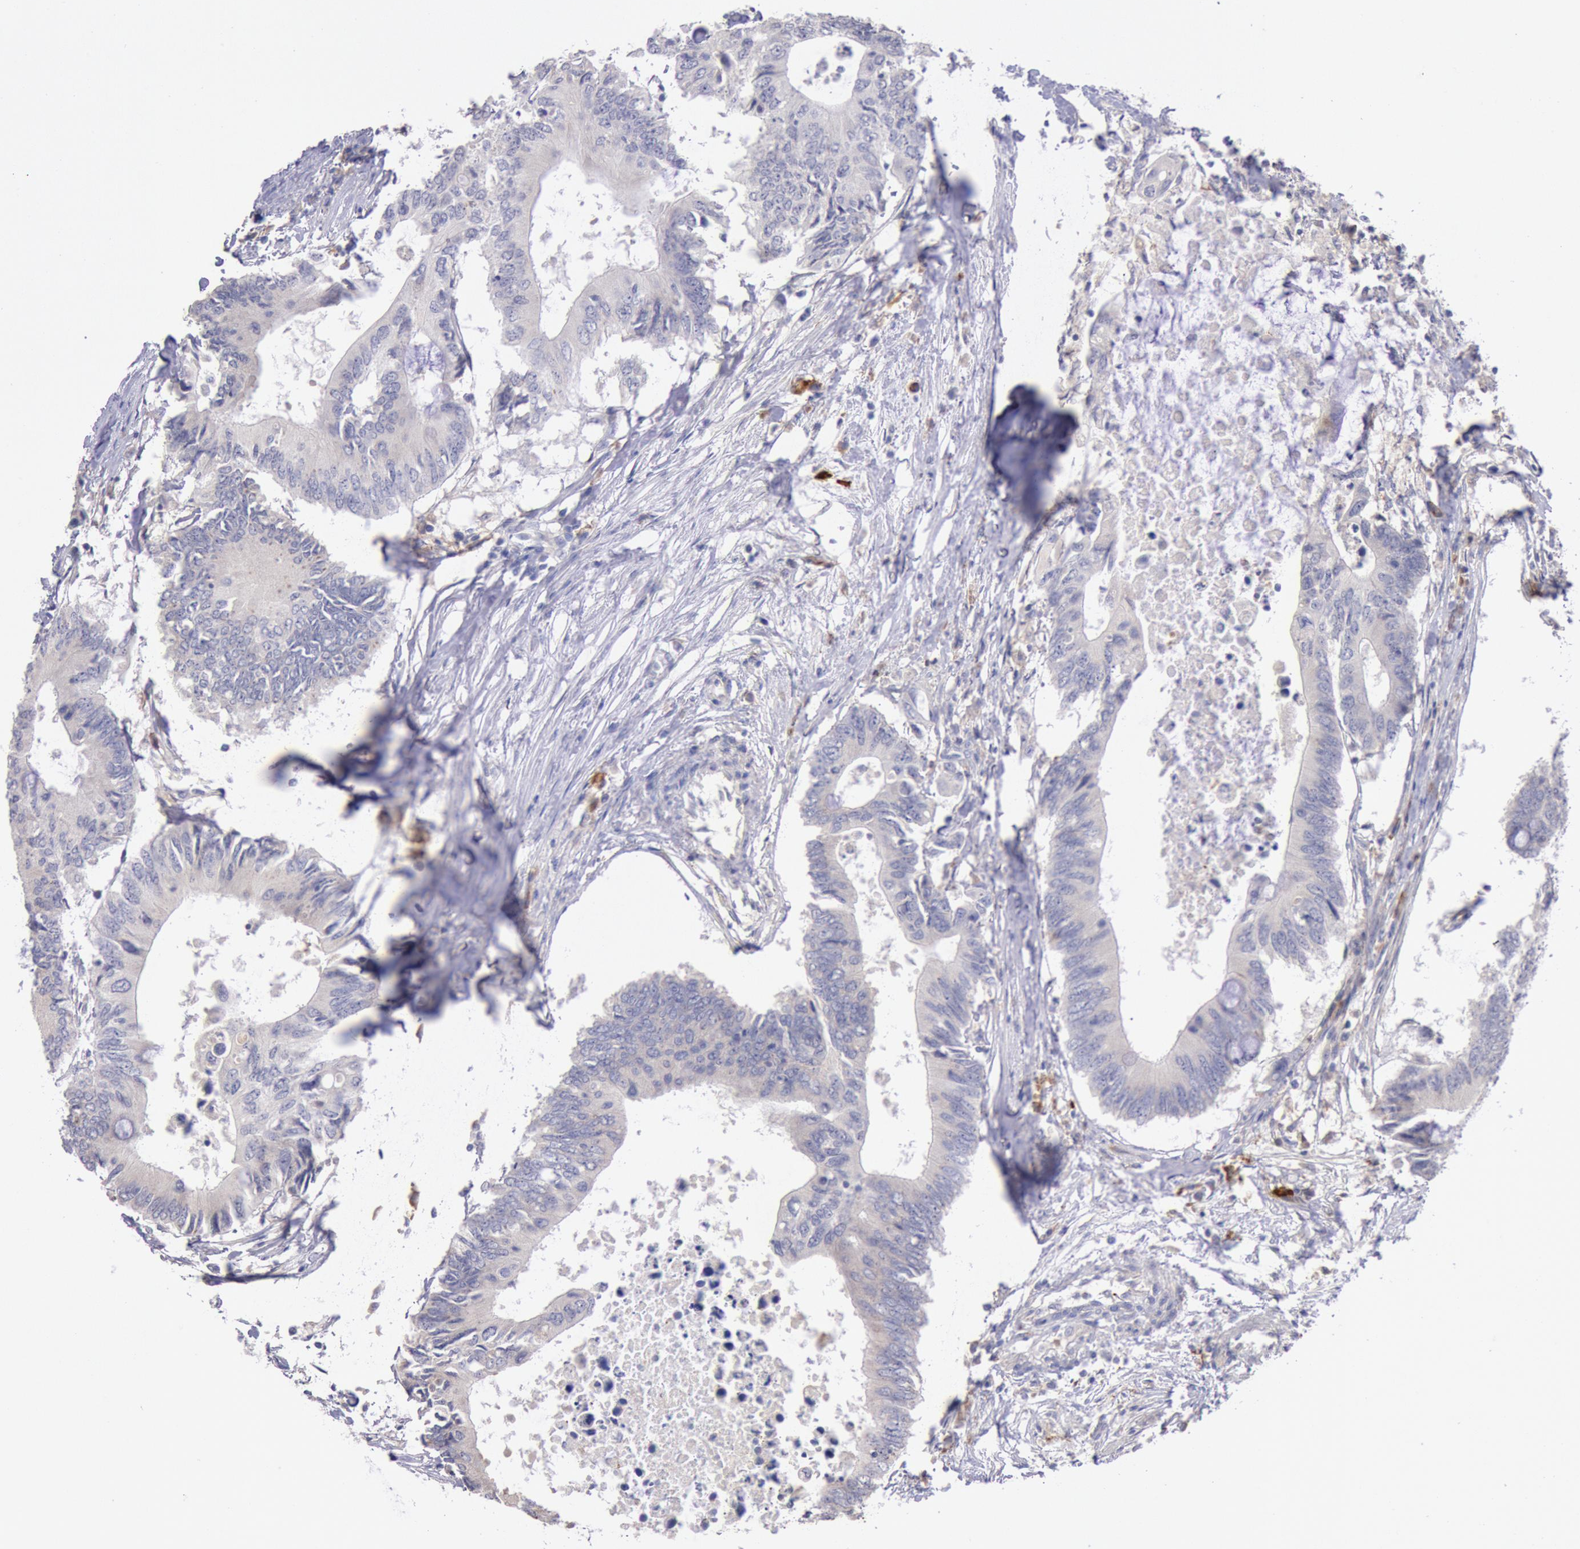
{"staining": {"intensity": "weak", "quantity": ">75%", "location": "cytoplasmic/membranous"}, "tissue": "colorectal cancer", "cell_type": "Tumor cells", "image_type": "cancer", "snomed": [{"axis": "morphology", "description": "Adenocarcinoma, NOS"}, {"axis": "topography", "description": "Colon"}], "caption": "A brown stain highlights weak cytoplasmic/membranous staining of a protein in colorectal adenocarcinoma tumor cells.", "gene": "GAL3ST1", "patient": {"sex": "male", "age": 71}}